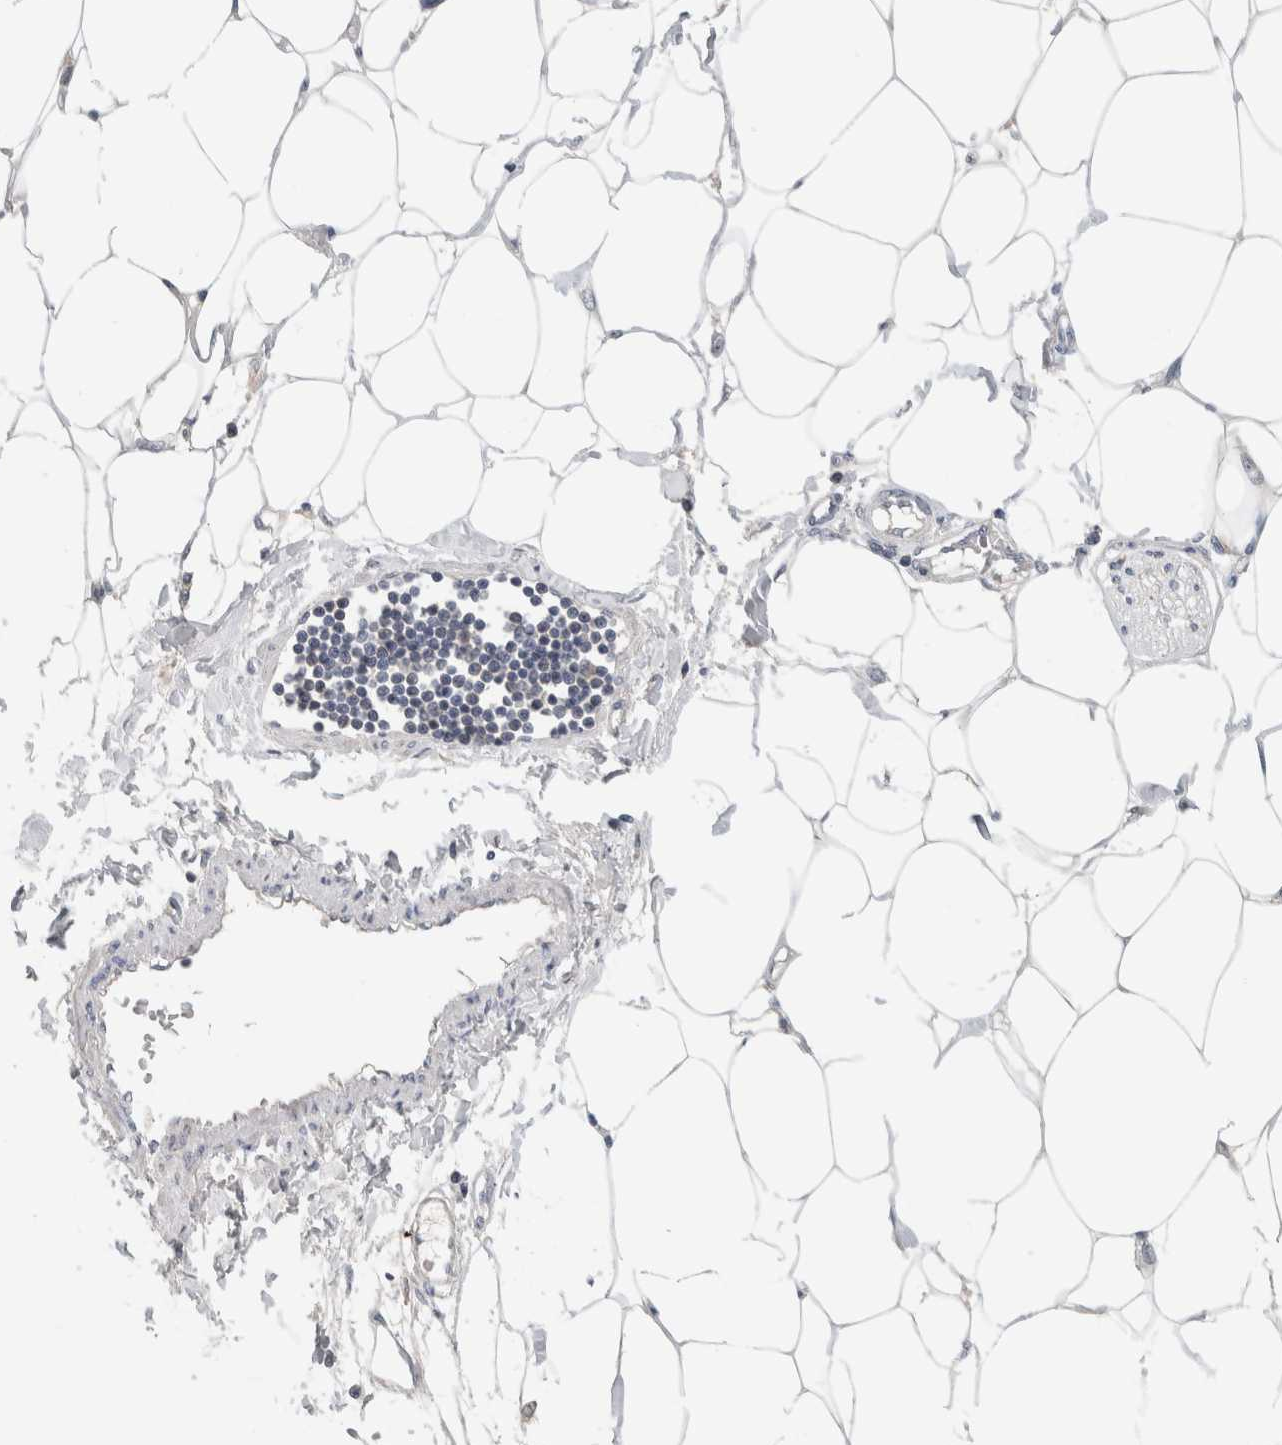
{"staining": {"intensity": "negative", "quantity": "none", "location": "none"}, "tissue": "adipose tissue", "cell_type": "Adipocytes", "image_type": "normal", "snomed": [{"axis": "morphology", "description": "Normal tissue, NOS"}, {"axis": "morphology", "description": "Adenocarcinoma, NOS"}, {"axis": "topography", "description": "Colon"}, {"axis": "topography", "description": "Peripheral nerve tissue"}], "caption": "Adipocytes show no significant expression in normal adipose tissue. (Brightfield microscopy of DAB IHC at high magnification).", "gene": "HCN3", "patient": {"sex": "male", "age": 14}}